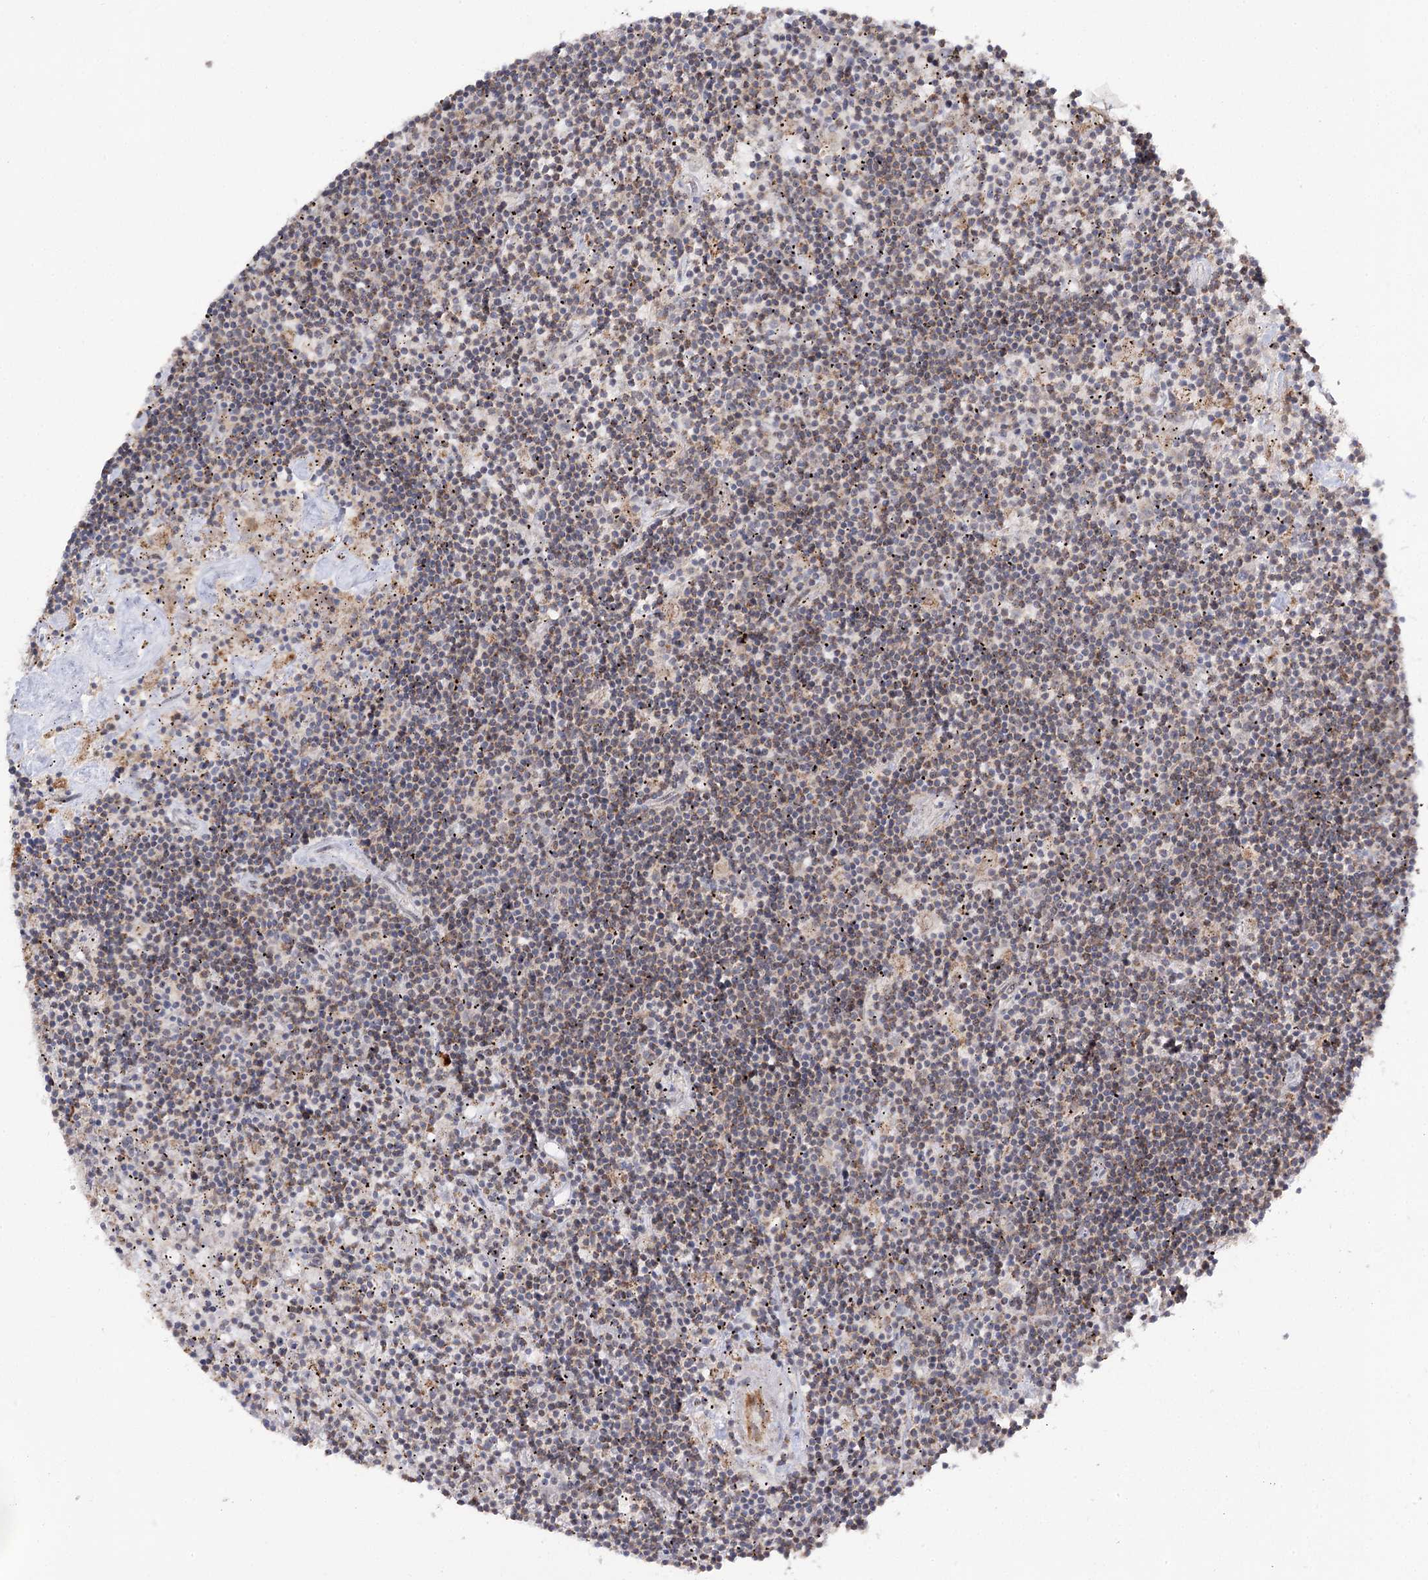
{"staining": {"intensity": "weak", "quantity": "25%-75%", "location": "cytoplasmic/membranous"}, "tissue": "lymphoma", "cell_type": "Tumor cells", "image_type": "cancer", "snomed": [{"axis": "morphology", "description": "Malignant lymphoma, non-Hodgkin's type, Low grade"}, {"axis": "topography", "description": "Spleen"}], "caption": "A brown stain shows weak cytoplasmic/membranous staining of a protein in lymphoma tumor cells. (DAB IHC, brown staining for protein, blue staining for nuclei).", "gene": "CBR4", "patient": {"sex": "male", "age": 76}}